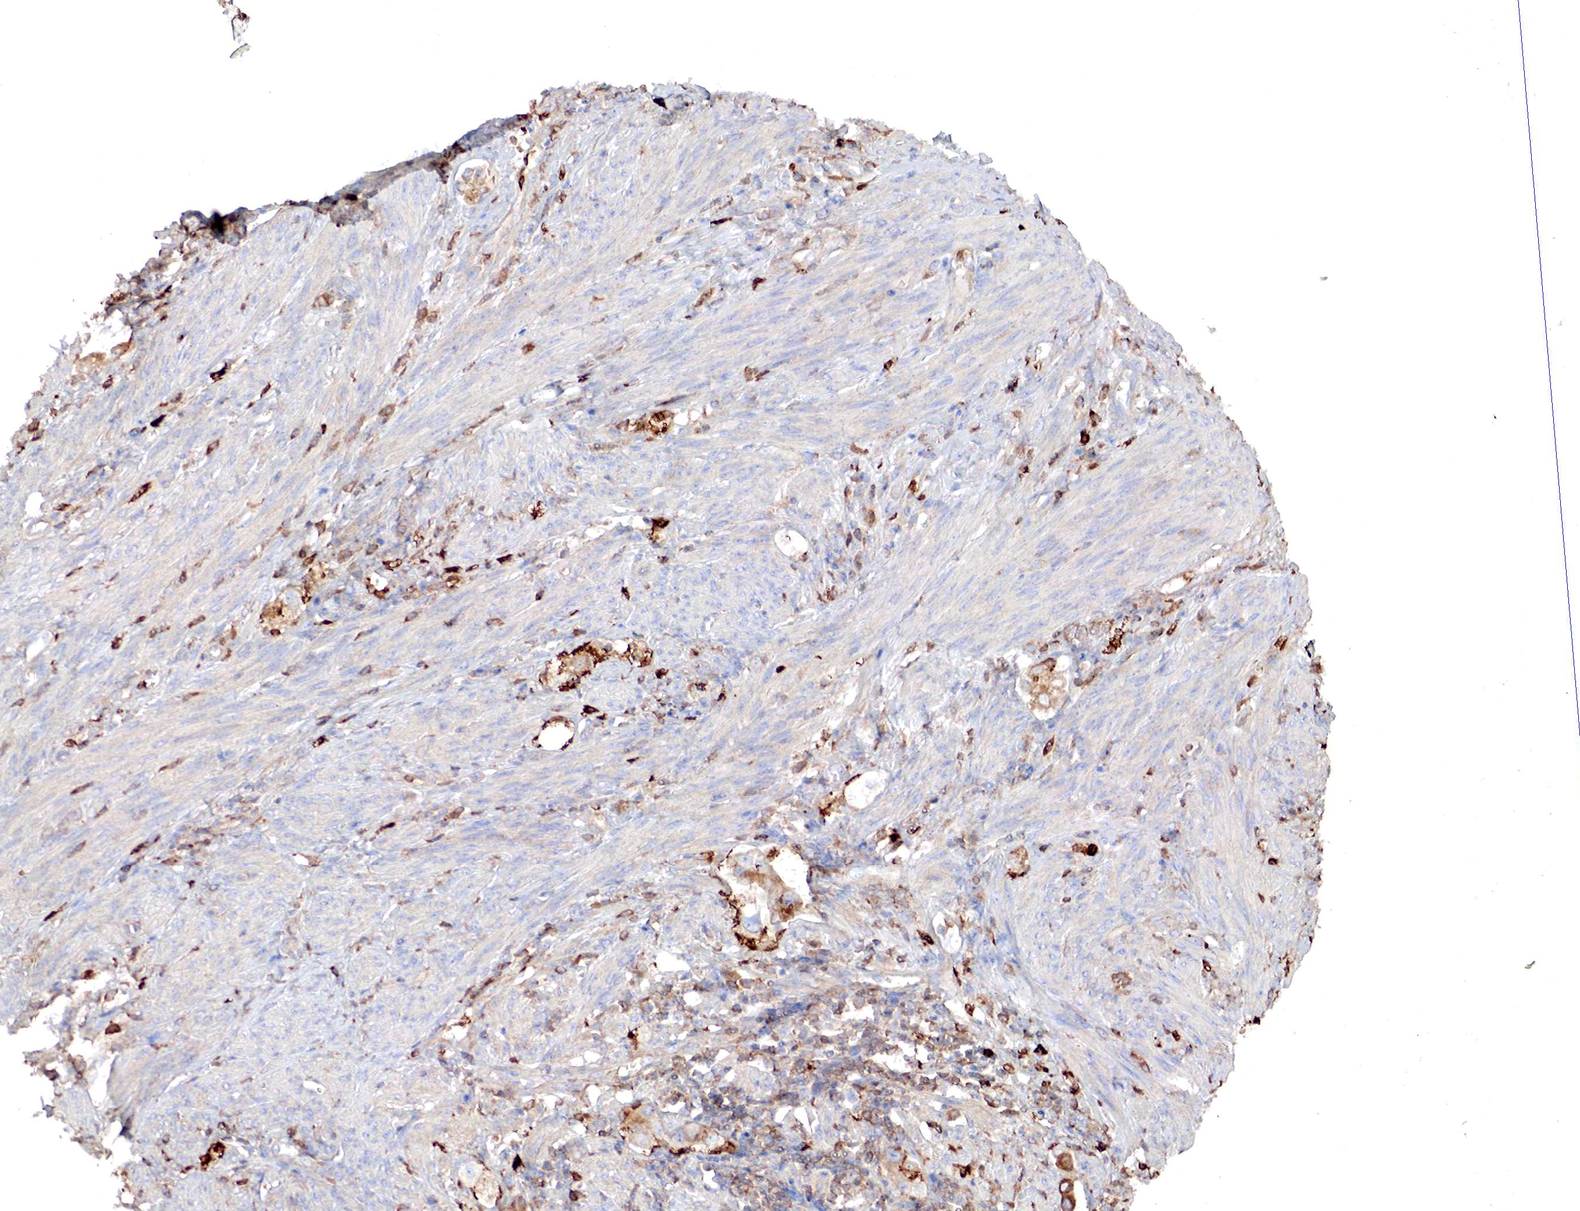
{"staining": {"intensity": "weak", "quantity": "25%-75%", "location": "cytoplasmic/membranous"}, "tissue": "endometrial cancer", "cell_type": "Tumor cells", "image_type": "cancer", "snomed": [{"axis": "morphology", "description": "Adenocarcinoma, NOS"}, {"axis": "topography", "description": "Endometrium"}], "caption": "Brown immunohistochemical staining in human endometrial cancer (adenocarcinoma) demonstrates weak cytoplasmic/membranous staining in approximately 25%-75% of tumor cells. The staining is performed using DAB brown chromogen to label protein expression. The nuclei are counter-stained blue using hematoxylin.", "gene": "G6PD", "patient": {"sex": "female", "age": 75}}